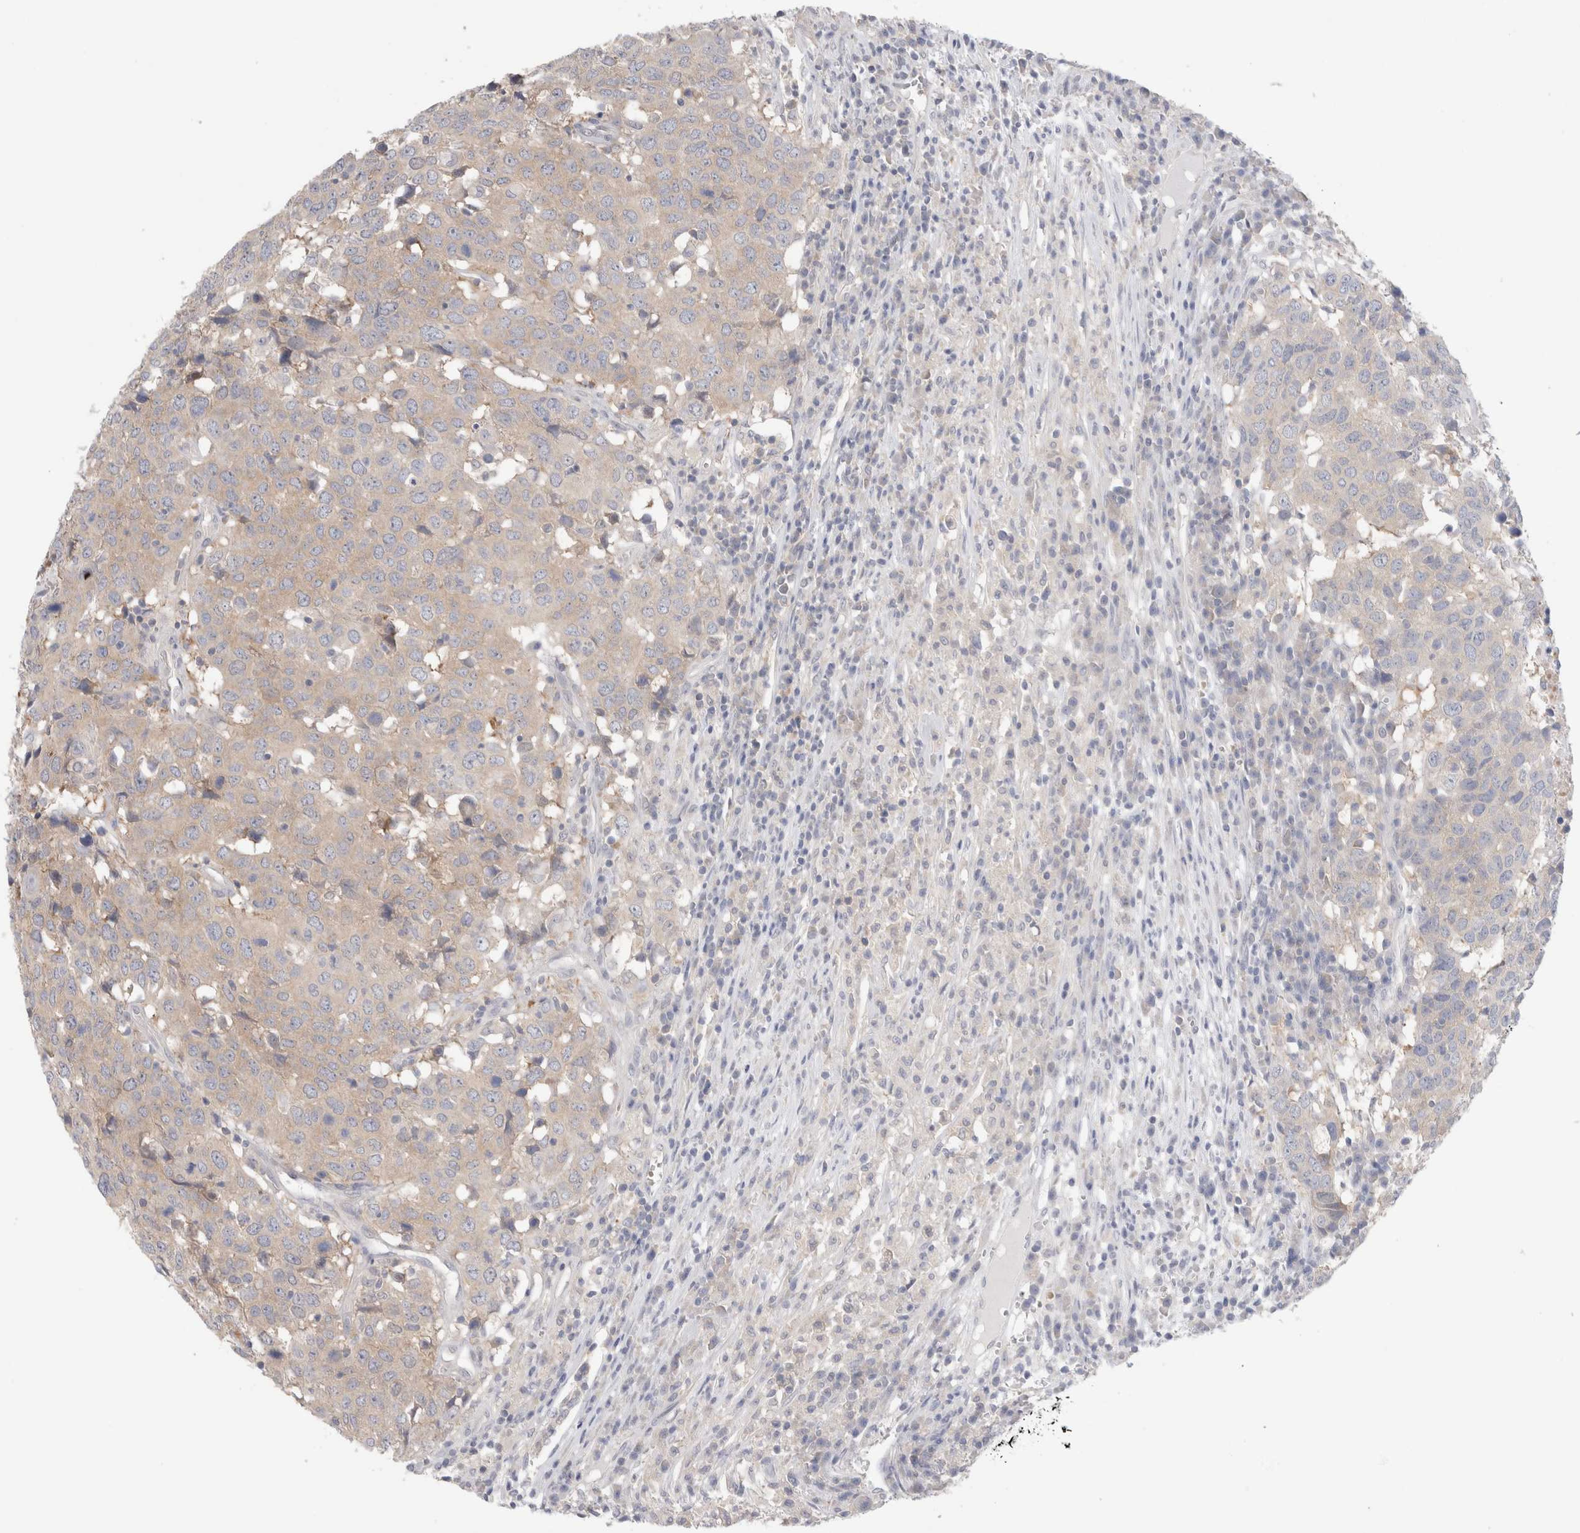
{"staining": {"intensity": "weak", "quantity": "25%-75%", "location": "cytoplasmic/membranous"}, "tissue": "head and neck cancer", "cell_type": "Tumor cells", "image_type": "cancer", "snomed": [{"axis": "morphology", "description": "Squamous cell carcinoma, NOS"}, {"axis": "topography", "description": "Head-Neck"}], "caption": "Protein staining by IHC exhibits weak cytoplasmic/membranous staining in approximately 25%-75% of tumor cells in head and neck squamous cell carcinoma. (DAB (3,3'-diaminobenzidine) = brown stain, brightfield microscopy at high magnification).", "gene": "NDOR1", "patient": {"sex": "male", "age": 66}}